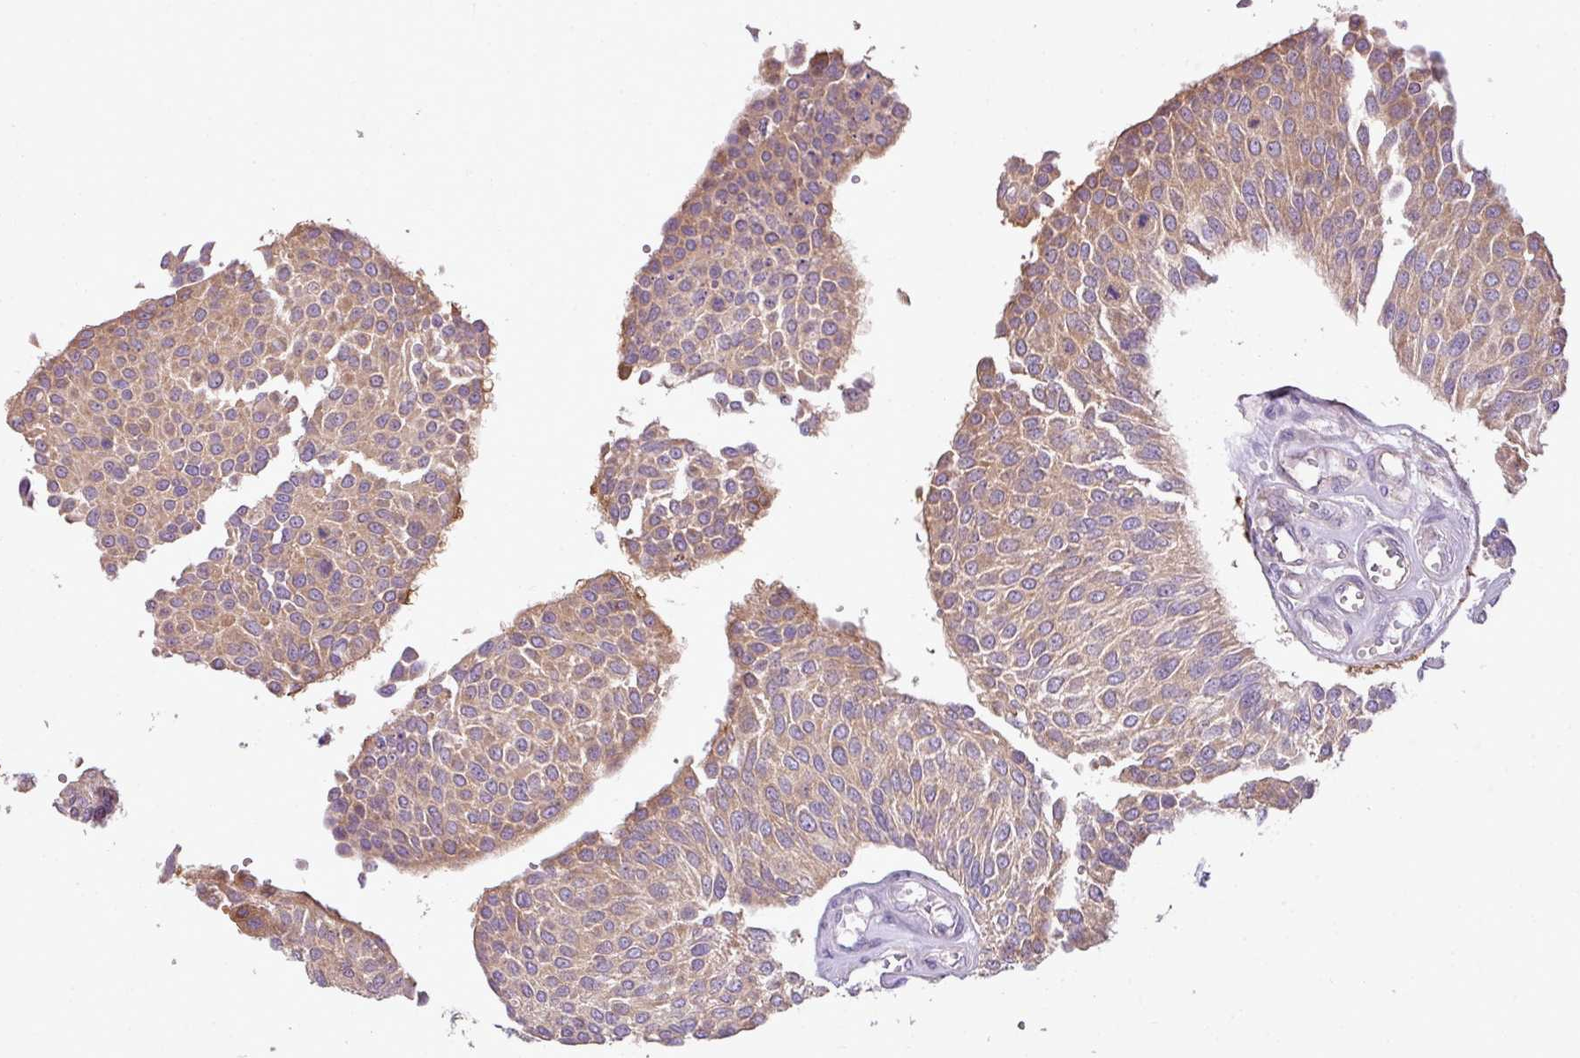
{"staining": {"intensity": "moderate", "quantity": ">75%", "location": "cytoplasmic/membranous"}, "tissue": "urothelial cancer", "cell_type": "Tumor cells", "image_type": "cancer", "snomed": [{"axis": "morphology", "description": "Urothelial carcinoma, NOS"}, {"axis": "topography", "description": "Urinary bladder"}], "caption": "Human transitional cell carcinoma stained for a protein (brown) exhibits moderate cytoplasmic/membranous positive staining in about >75% of tumor cells.", "gene": "CAMK2B", "patient": {"sex": "male", "age": 55}}